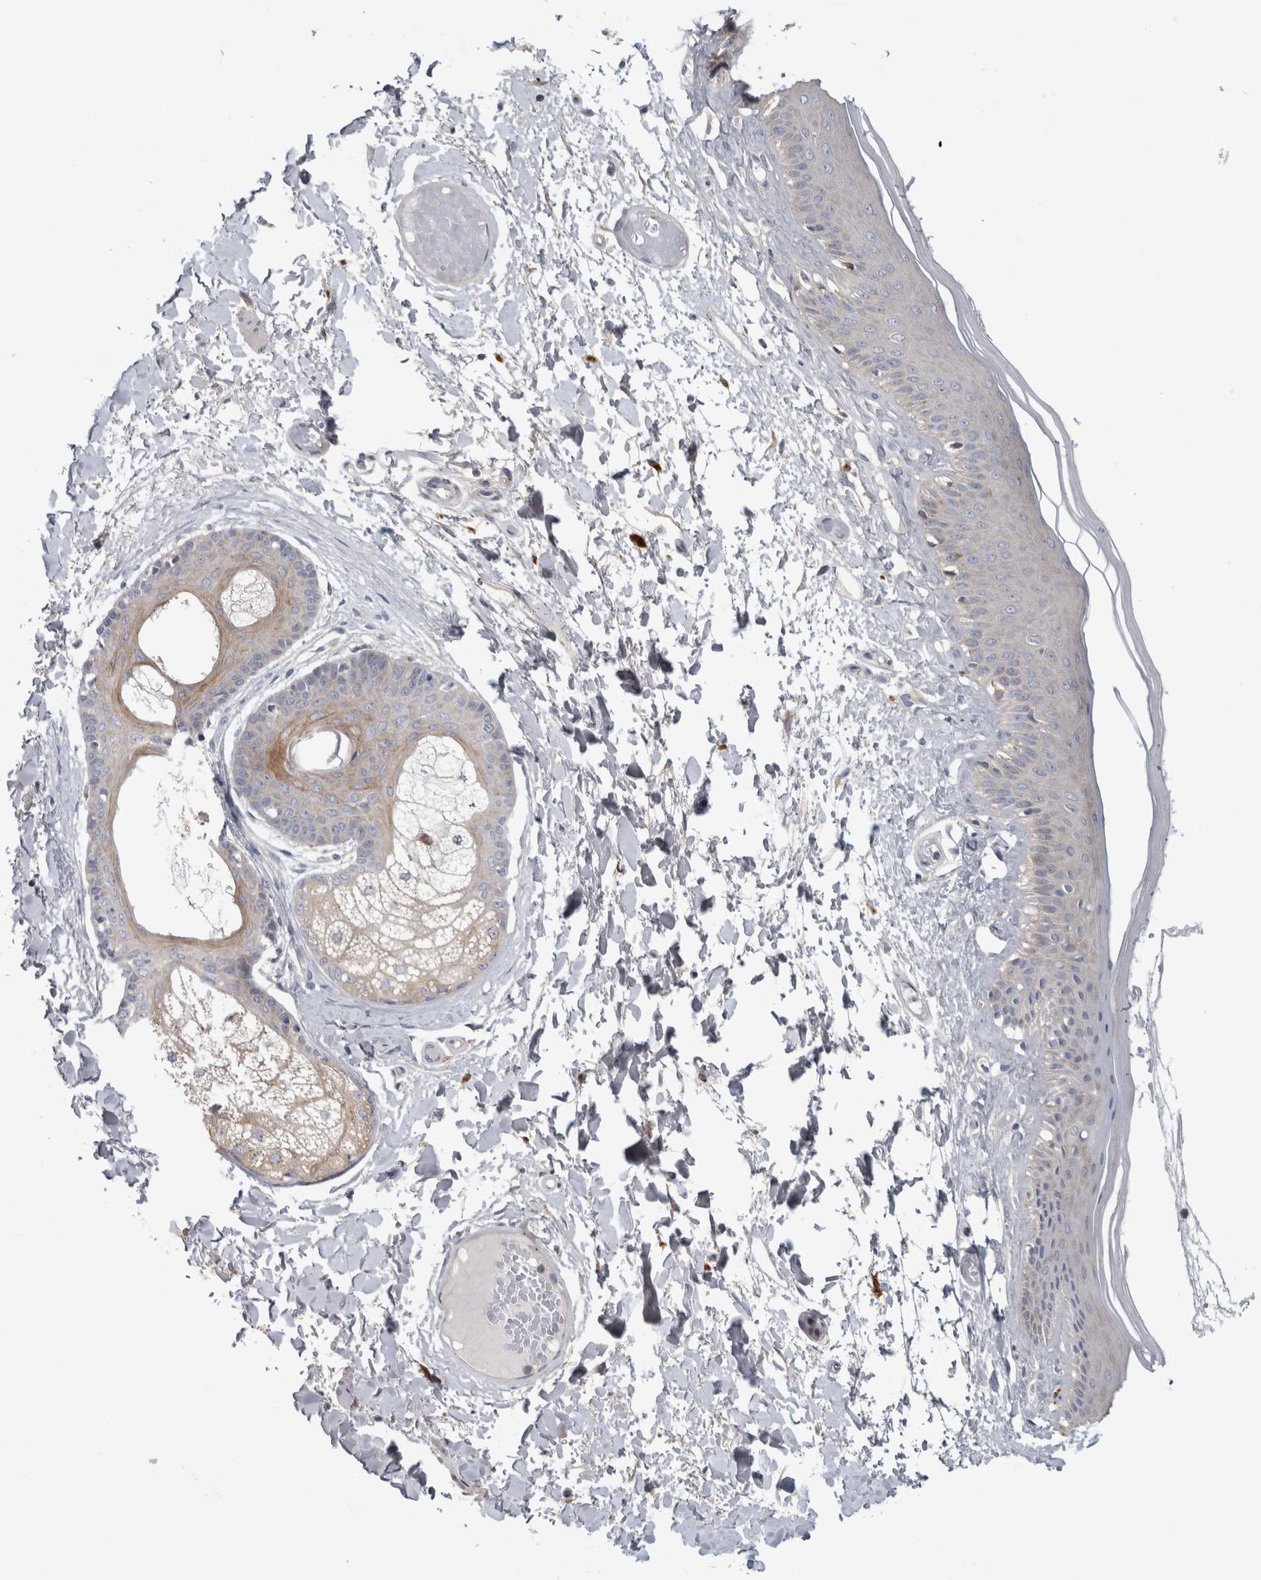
{"staining": {"intensity": "moderate", "quantity": "<25%", "location": "cytoplasmic/membranous"}, "tissue": "skin", "cell_type": "Epidermal cells", "image_type": "normal", "snomed": [{"axis": "morphology", "description": "Normal tissue, NOS"}, {"axis": "topography", "description": "Vulva"}], "caption": "Moderate cytoplasmic/membranous protein positivity is identified in about <25% of epidermal cells in skin. (Stains: DAB (3,3'-diaminobenzidine) in brown, nuclei in blue, Microscopy: brightfield microscopy at high magnification).", "gene": "ATXN2", "patient": {"sex": "female", "age": 73}}